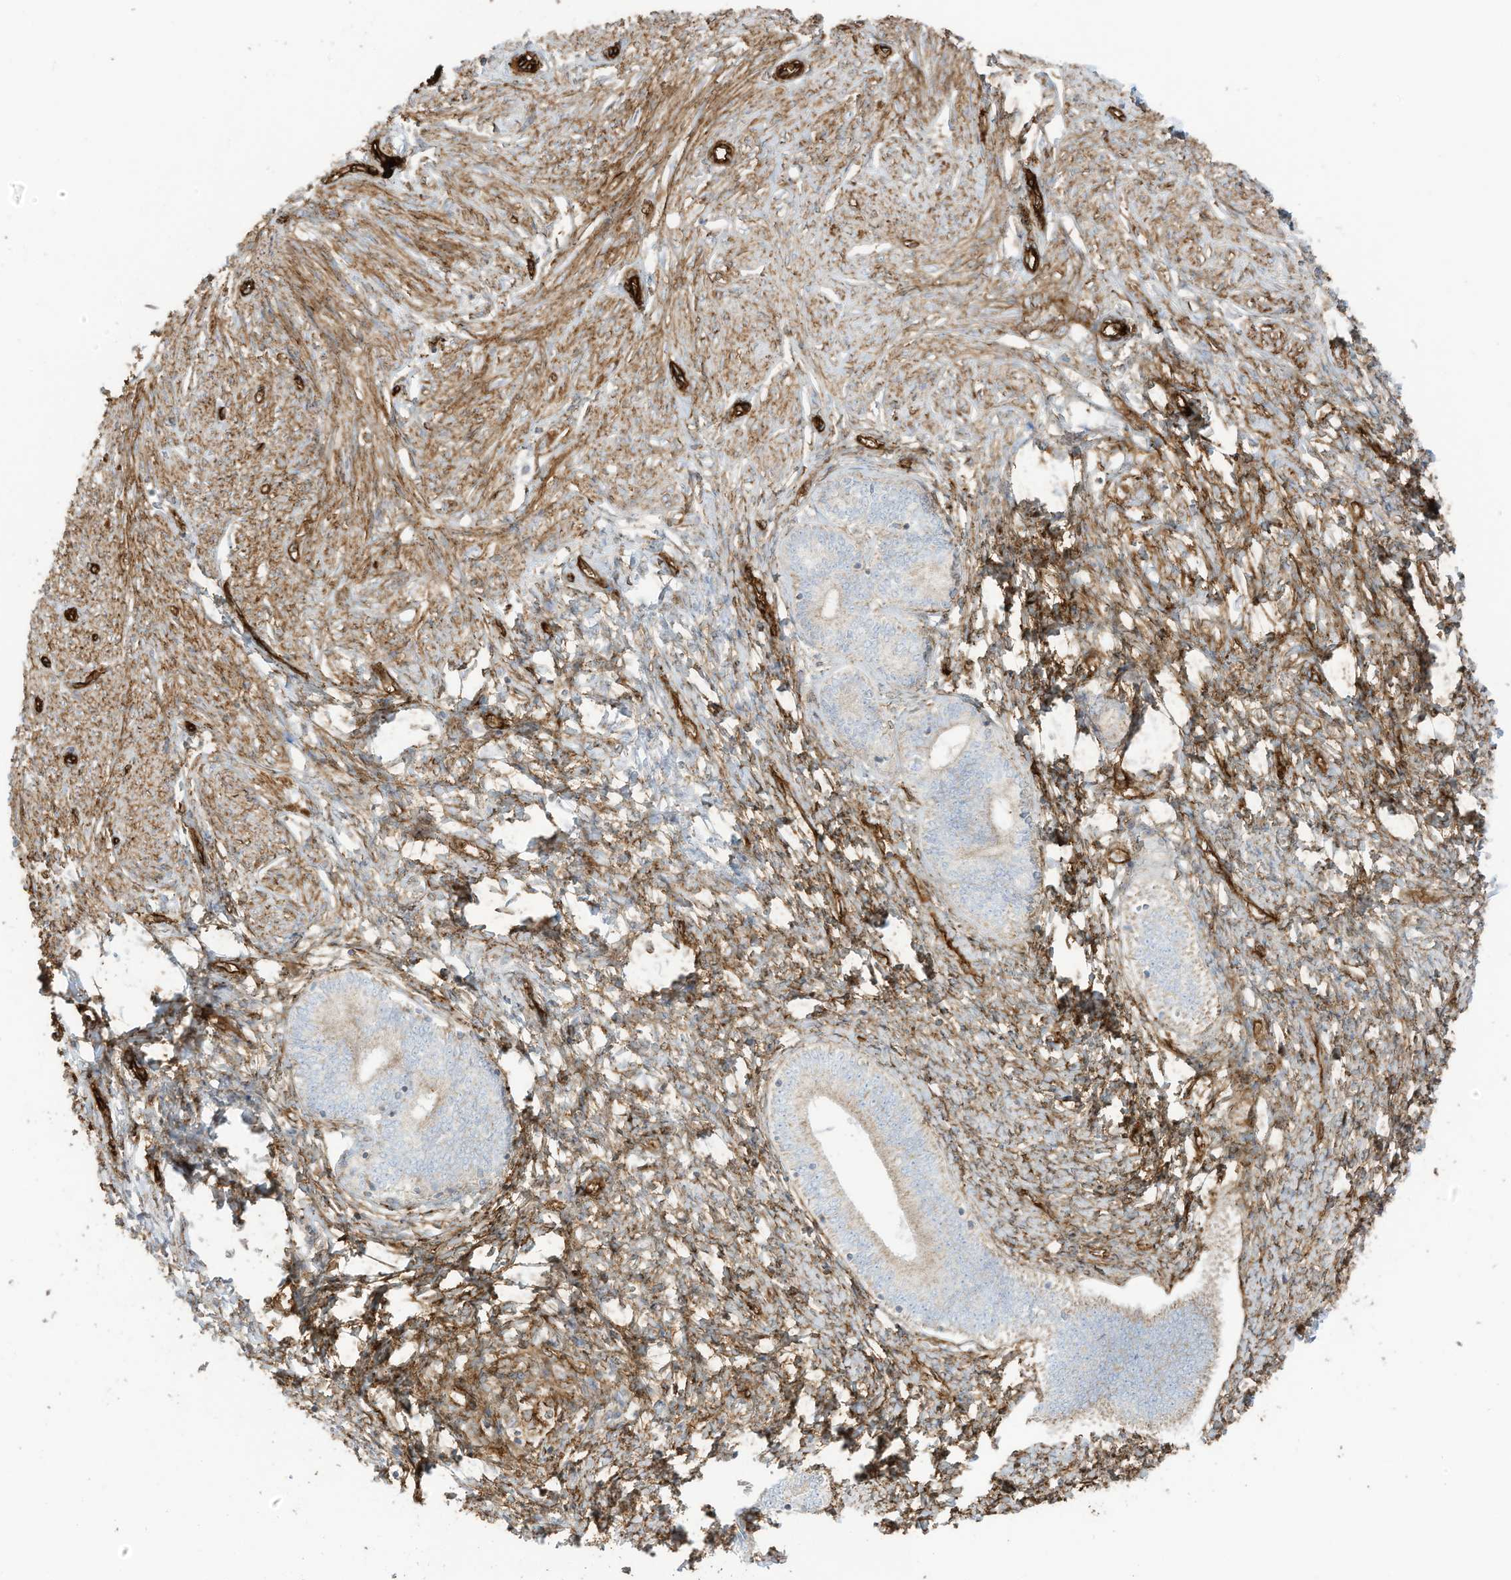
{"staining": {"intensity": "moderate", "quantity": "<25%", "location": "cytoplasmic/membranous"}, "tissue": "endometrium", "cell_type": "Cells in endometrial stroma", "image_type": "normal", "snomed": [{"axis": "morphology", "description": "Normal tissue, NOS"}, {"axis": "topography", "description": "Endometrium"}], "caption": "Protein staining of normal endometrium displays moderate cytoplasmic/membranous positivity in approximately <25% of cells in endometrial stroma. The protein is shown in brown color, while the nuclei are stained blue.", "gene": "ABCB7", "patient": {"sex": "female", "age": 72}}